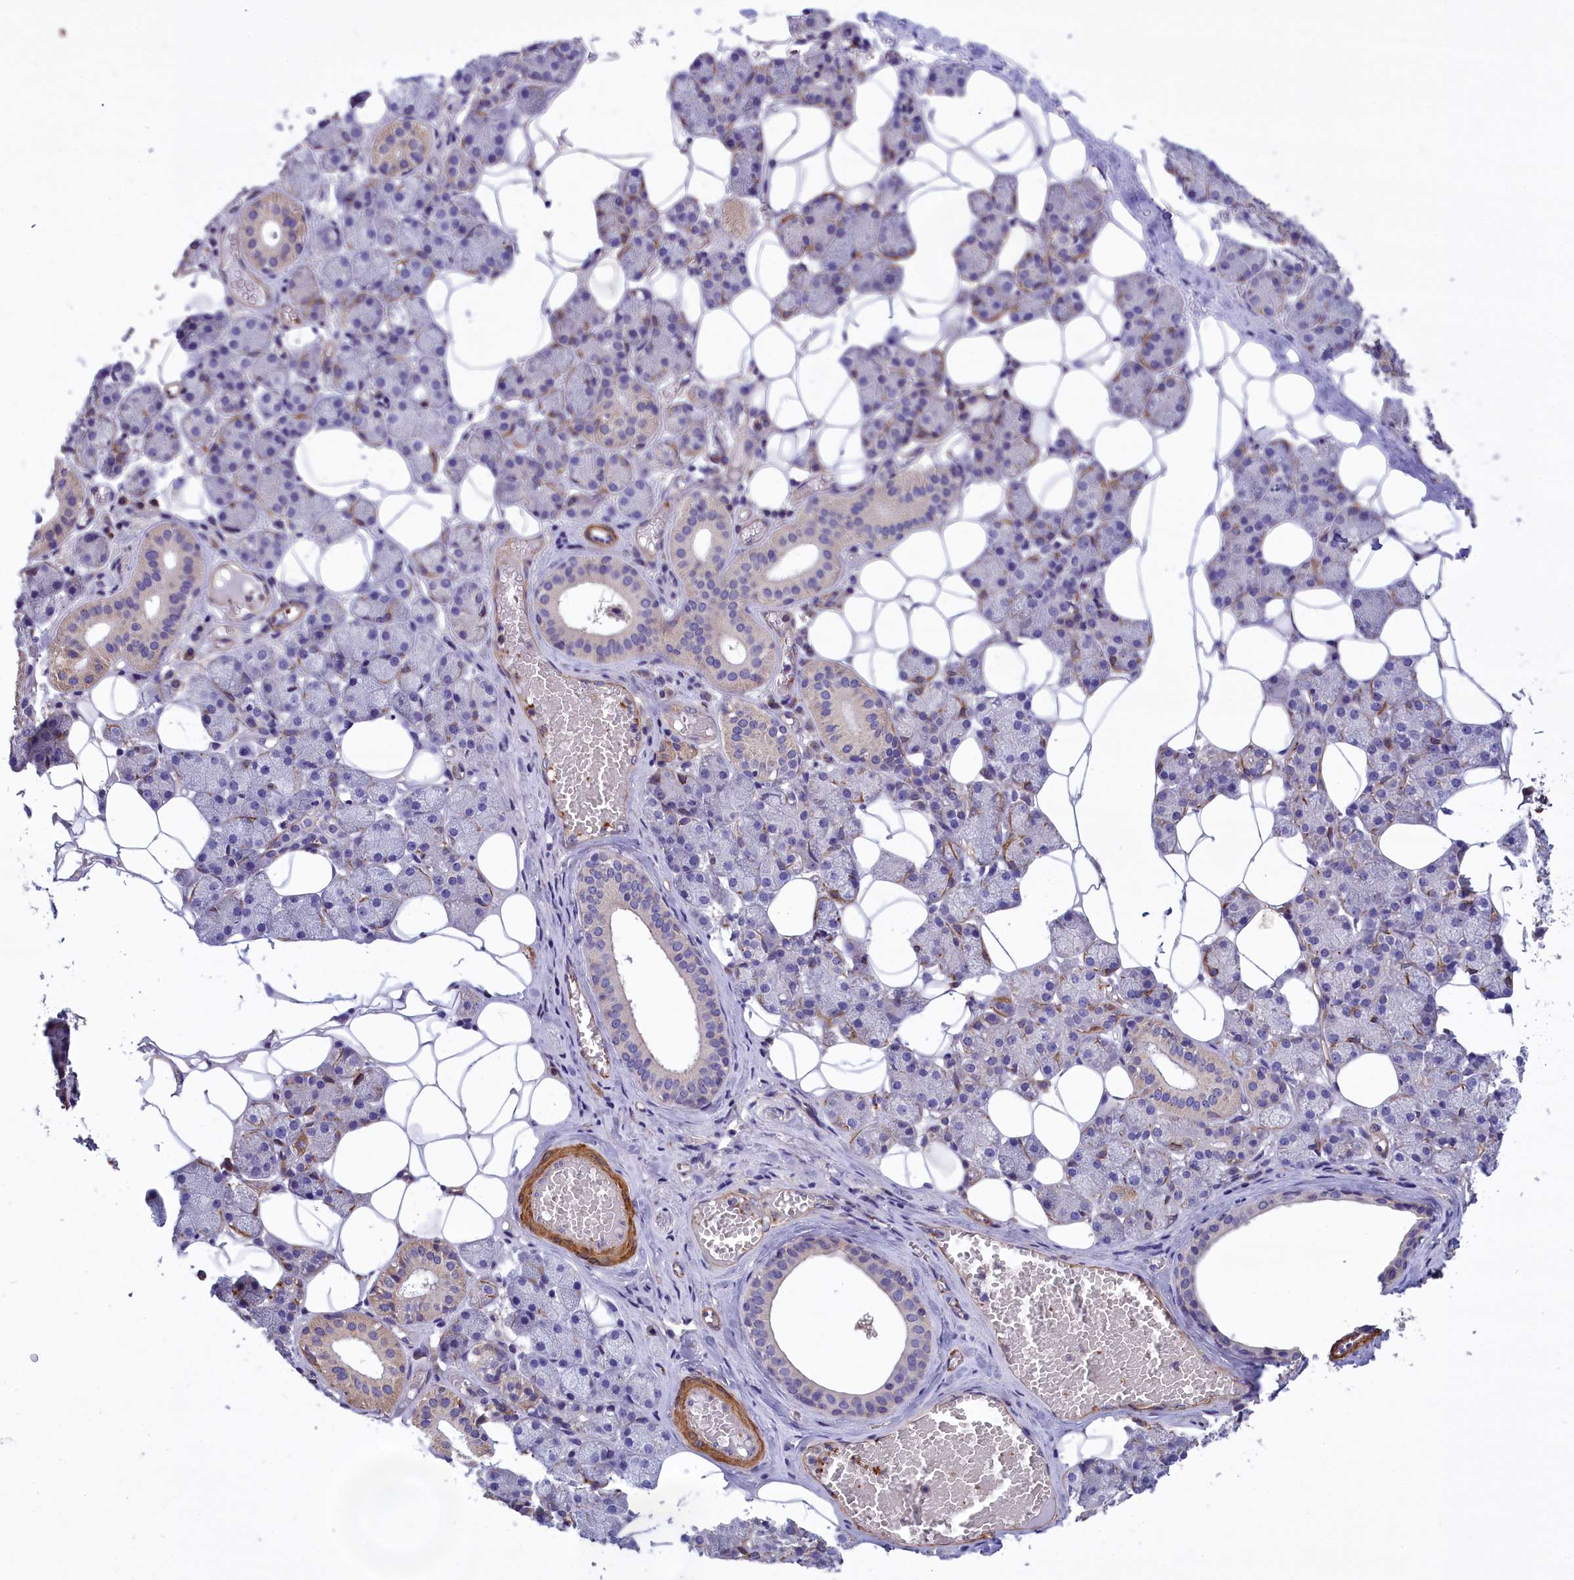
{"staining": {"intensity": "negative", "quantity": "none", "location": "none"}, "tissue": "salivary gland", "cell_type": "Glandular cells", "image_type": "normal", "snomed": [{"axis": "morphology", "description": "Normal tissue, NOS"}, {"axis": "topography", "description": "Salivary gland"}], "caption": "High power microscopy image of an immunohistochemistry histopathology image of normal salivary gland, revealing no significant positivity in glandular cells. (Brightfield microscopy of DAB (3,3'-diaminobenzidine) IHC at high magnification).", "gene": "AMDHD2", "patient": {"sex": "female", "age": 33}}